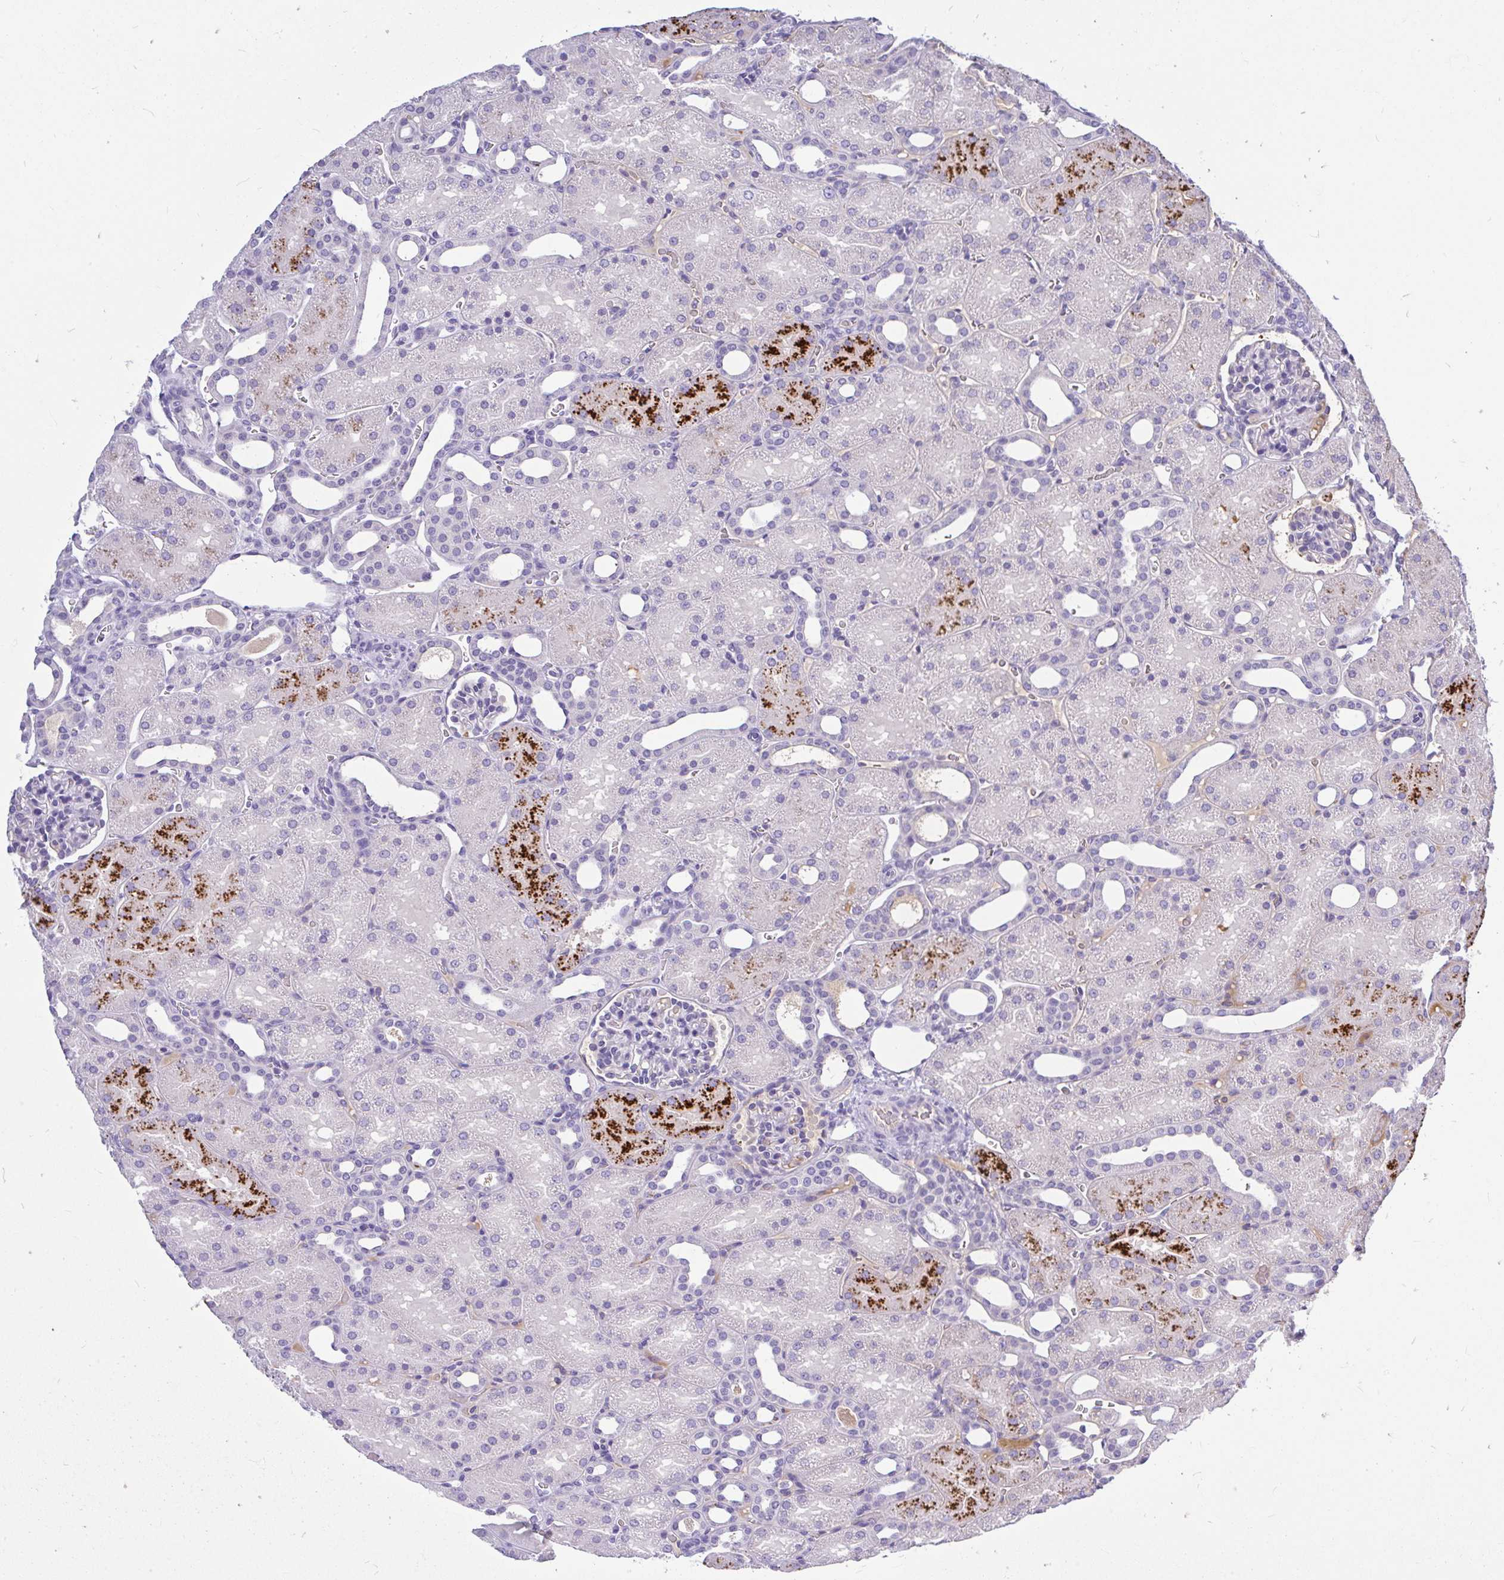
{"staining": {"intensity": "negative", "quantity": "none", "location": "none"}, "tissue": "kidney", "cell_type": "Cells in glomeruli", "image_type": "normal", "snomed": [{"axis": "morphology", "description": "Normal tissue, NOS"}, {"axis": "topography", "description": "Kidney"}], "caption": "Immunohistochemistry image of normal kidney: kidney stained with DAB displays no significant protein positivity in cells in glomeruli. (DAB immunohistochemistry with hematoxylin counter stain).", "gene": "MAP1LC3A", "patient": {"sex": "male", "age": 2}}